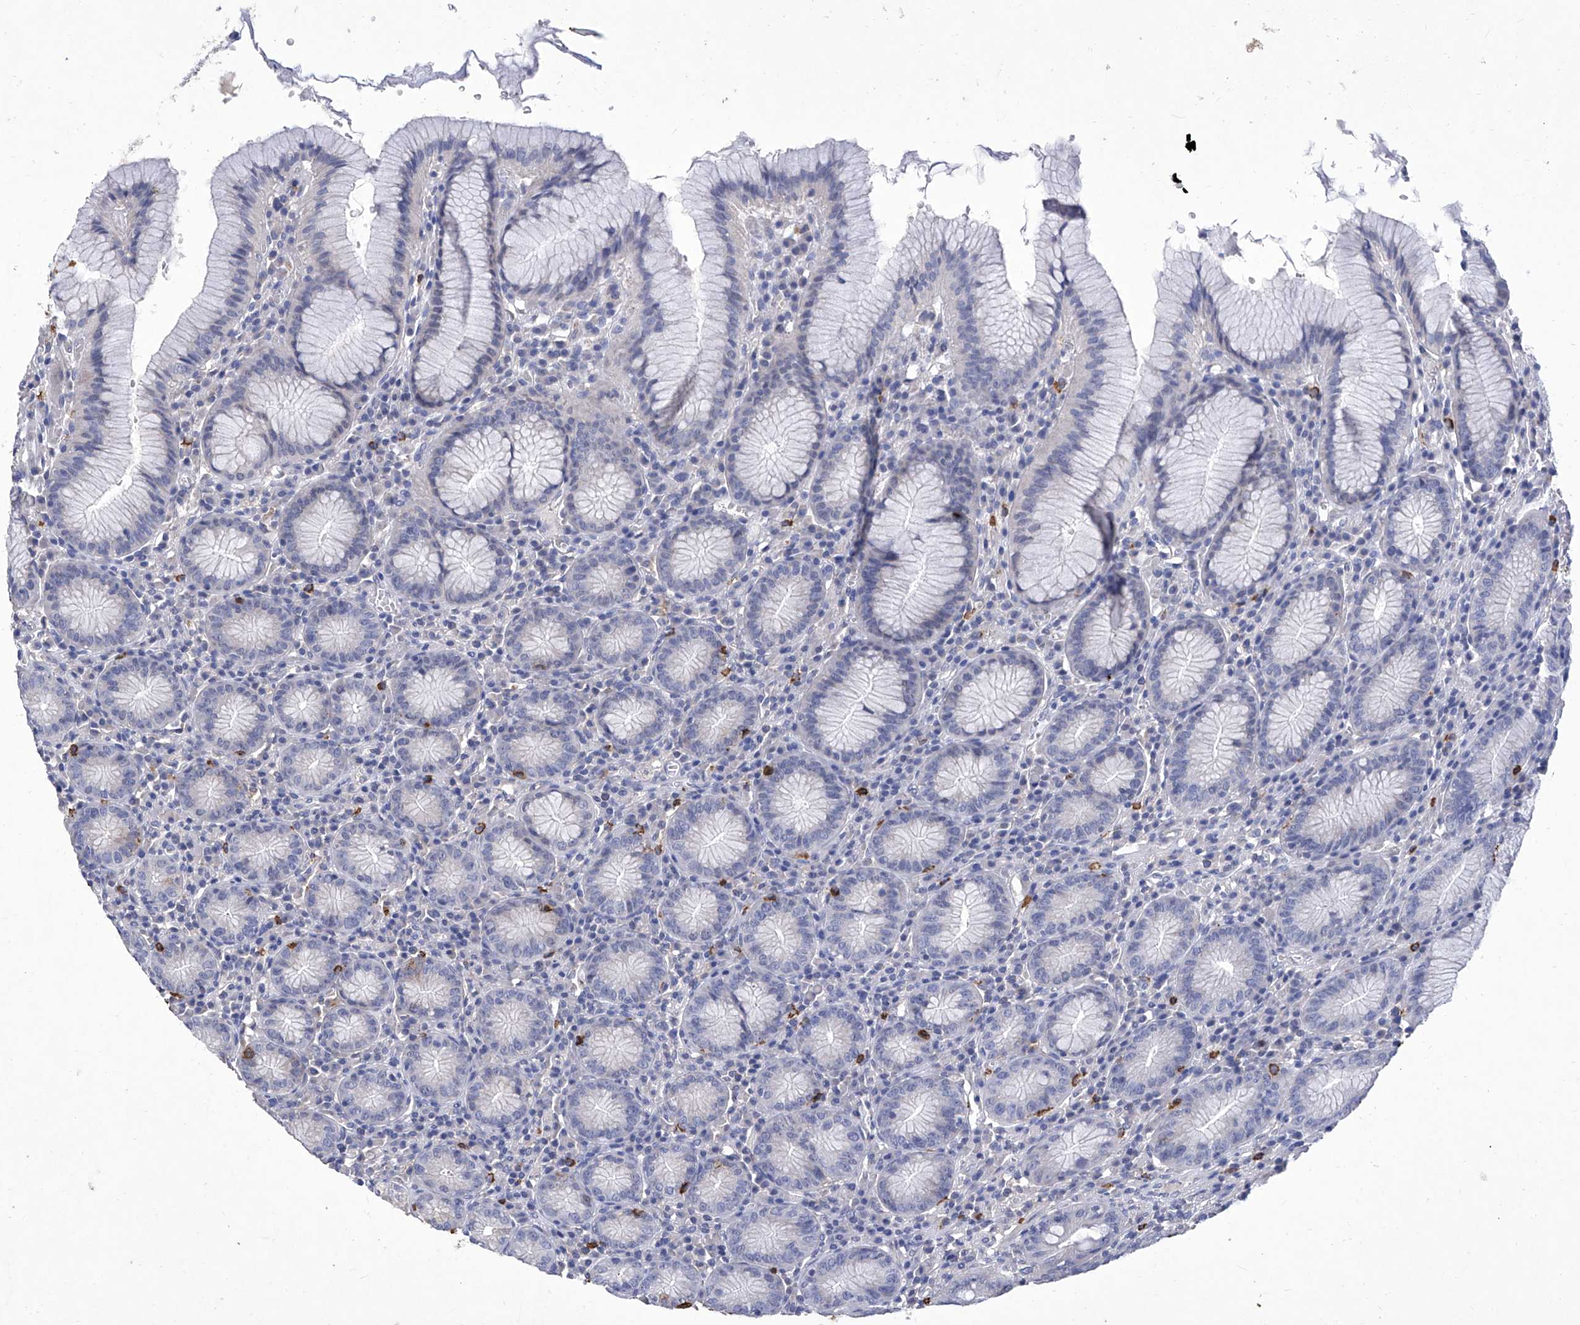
{"staining": {"intensity": "negative", "quantity": "none", "location": "none"}, "tissue": "stomach", "cell_type": "Glandular cells", "image_type": "normal", "snomed": [{"axis": "morphology", "description": "Normal tissue, NOS"}, {"axis": "topography", "description": "Stomach"}], "caption": "Immunohistochemistry (IHC) of benign human stomach displays no expression in glandular cells.", "gene": "IFNL2", "patient": {"sex": "male", "age": 55}}